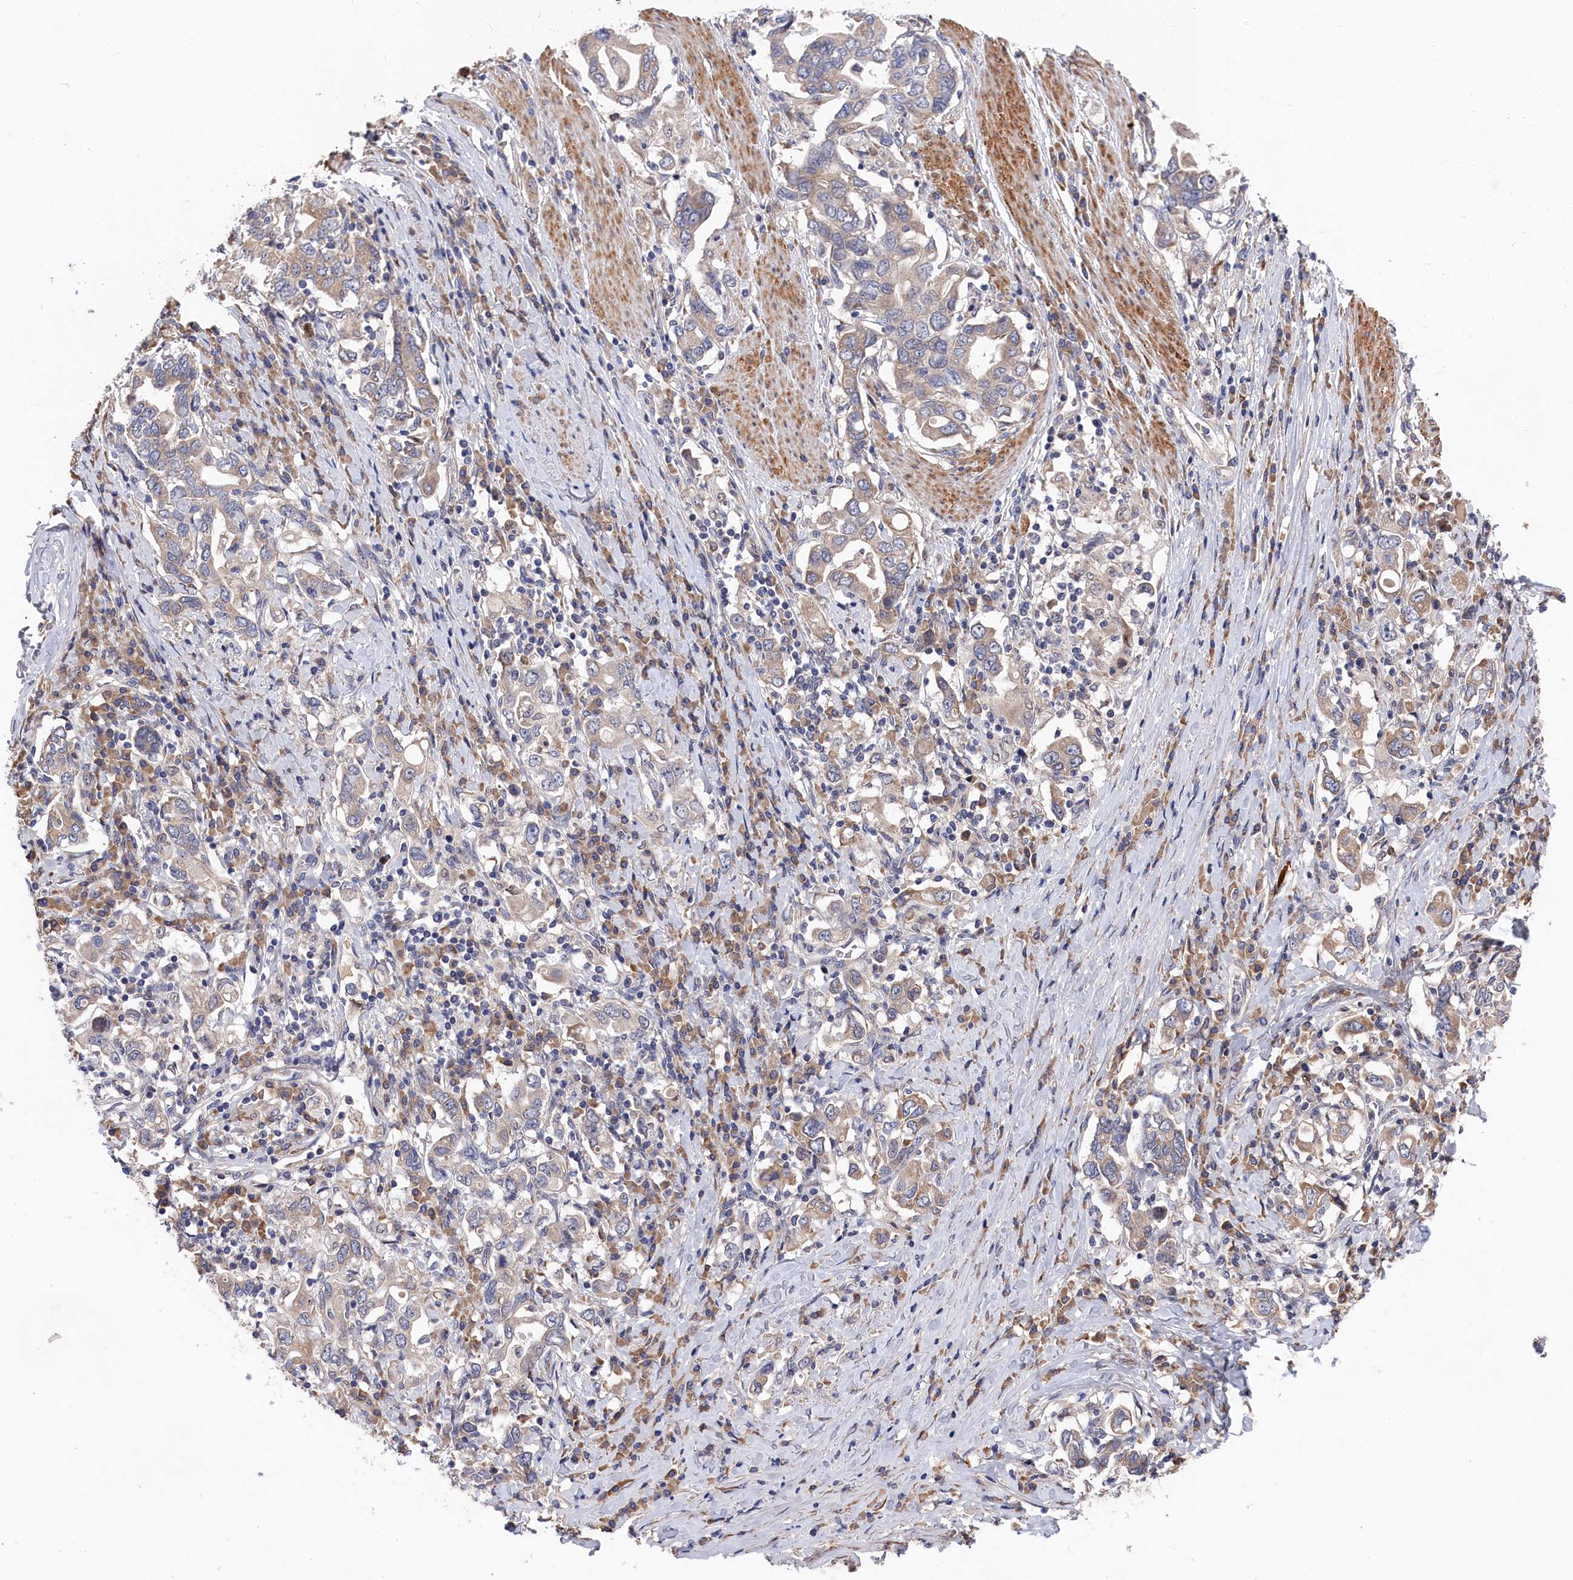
{"staining": {"intensity": "weak", "quantity": "<25%", "location": "cytoplasmic/membranous"}, "tissue": "stomach cancer", "cell_type": "Tumor cells", "image_type": "cancer", "snomed": [{"axis": "morphology", "description": "Adenocarcinoma, NOS"}, {"axis": "topography", "description": "Stomach, upper"}, {"axis": "topography", "description": "Stomach"}], "caption": "Adenocarcinoma (stomach) was stained to show a protein in brown. There is no significant expression in tumor cells.", "gene": "CYB5D2", "patient": {"sex": "male", "age": 62}}